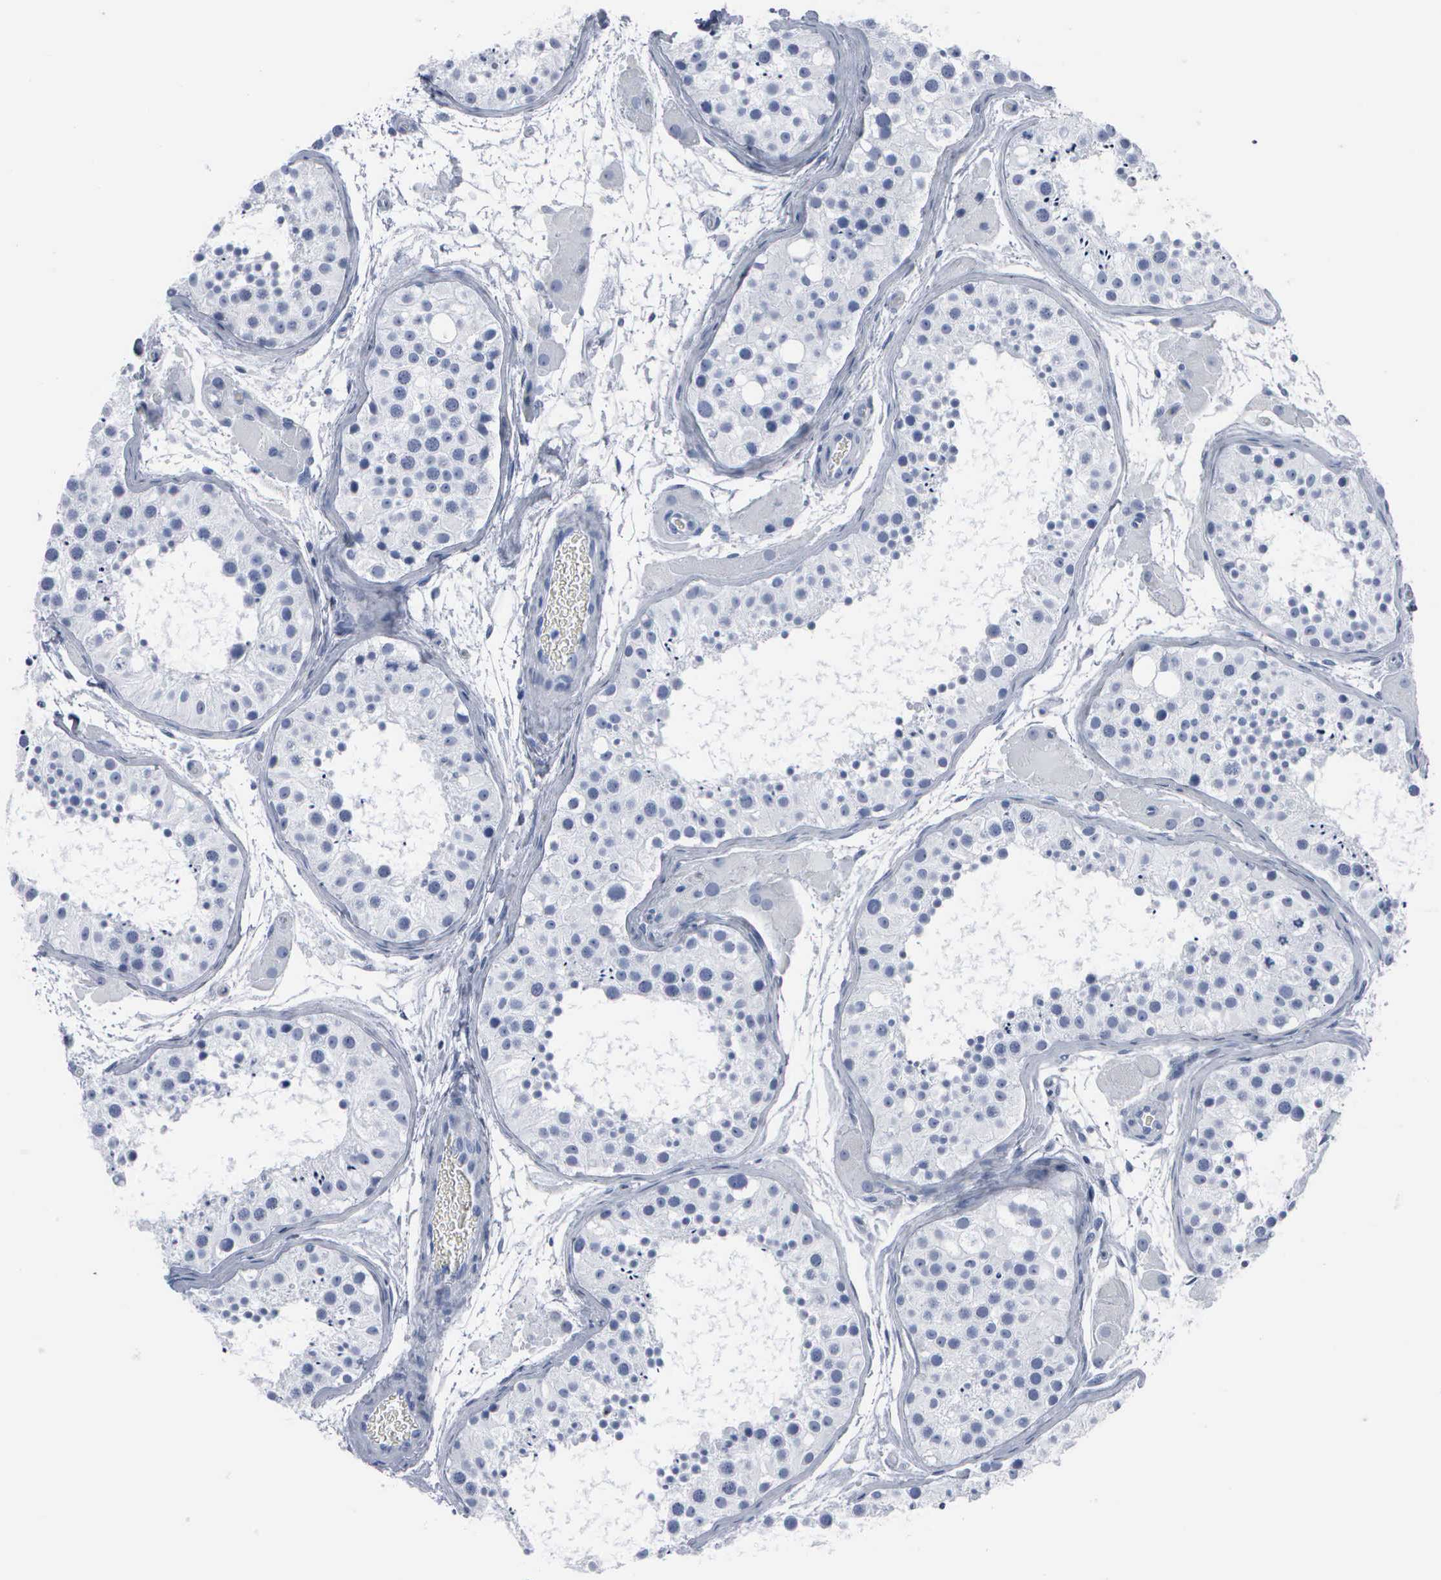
{"staining": {"intensity": "negative", "quantity": "none", "location": "none"}, "tissue": "testis", "cell_type": "Cells in seminiferous ducts", "image_type": "normal", "snomed": [{"axis": "morphology", "description": "Normal tissue, NOS"}, {"axis": "topography", "description": "Testis"}], "caption": "This is an immunohistochemistry image of benign testis. There is no positivity in cells in seminiferous ducts.", "gene": "DMD", "patient": {"sex": "male", "age": 29}}